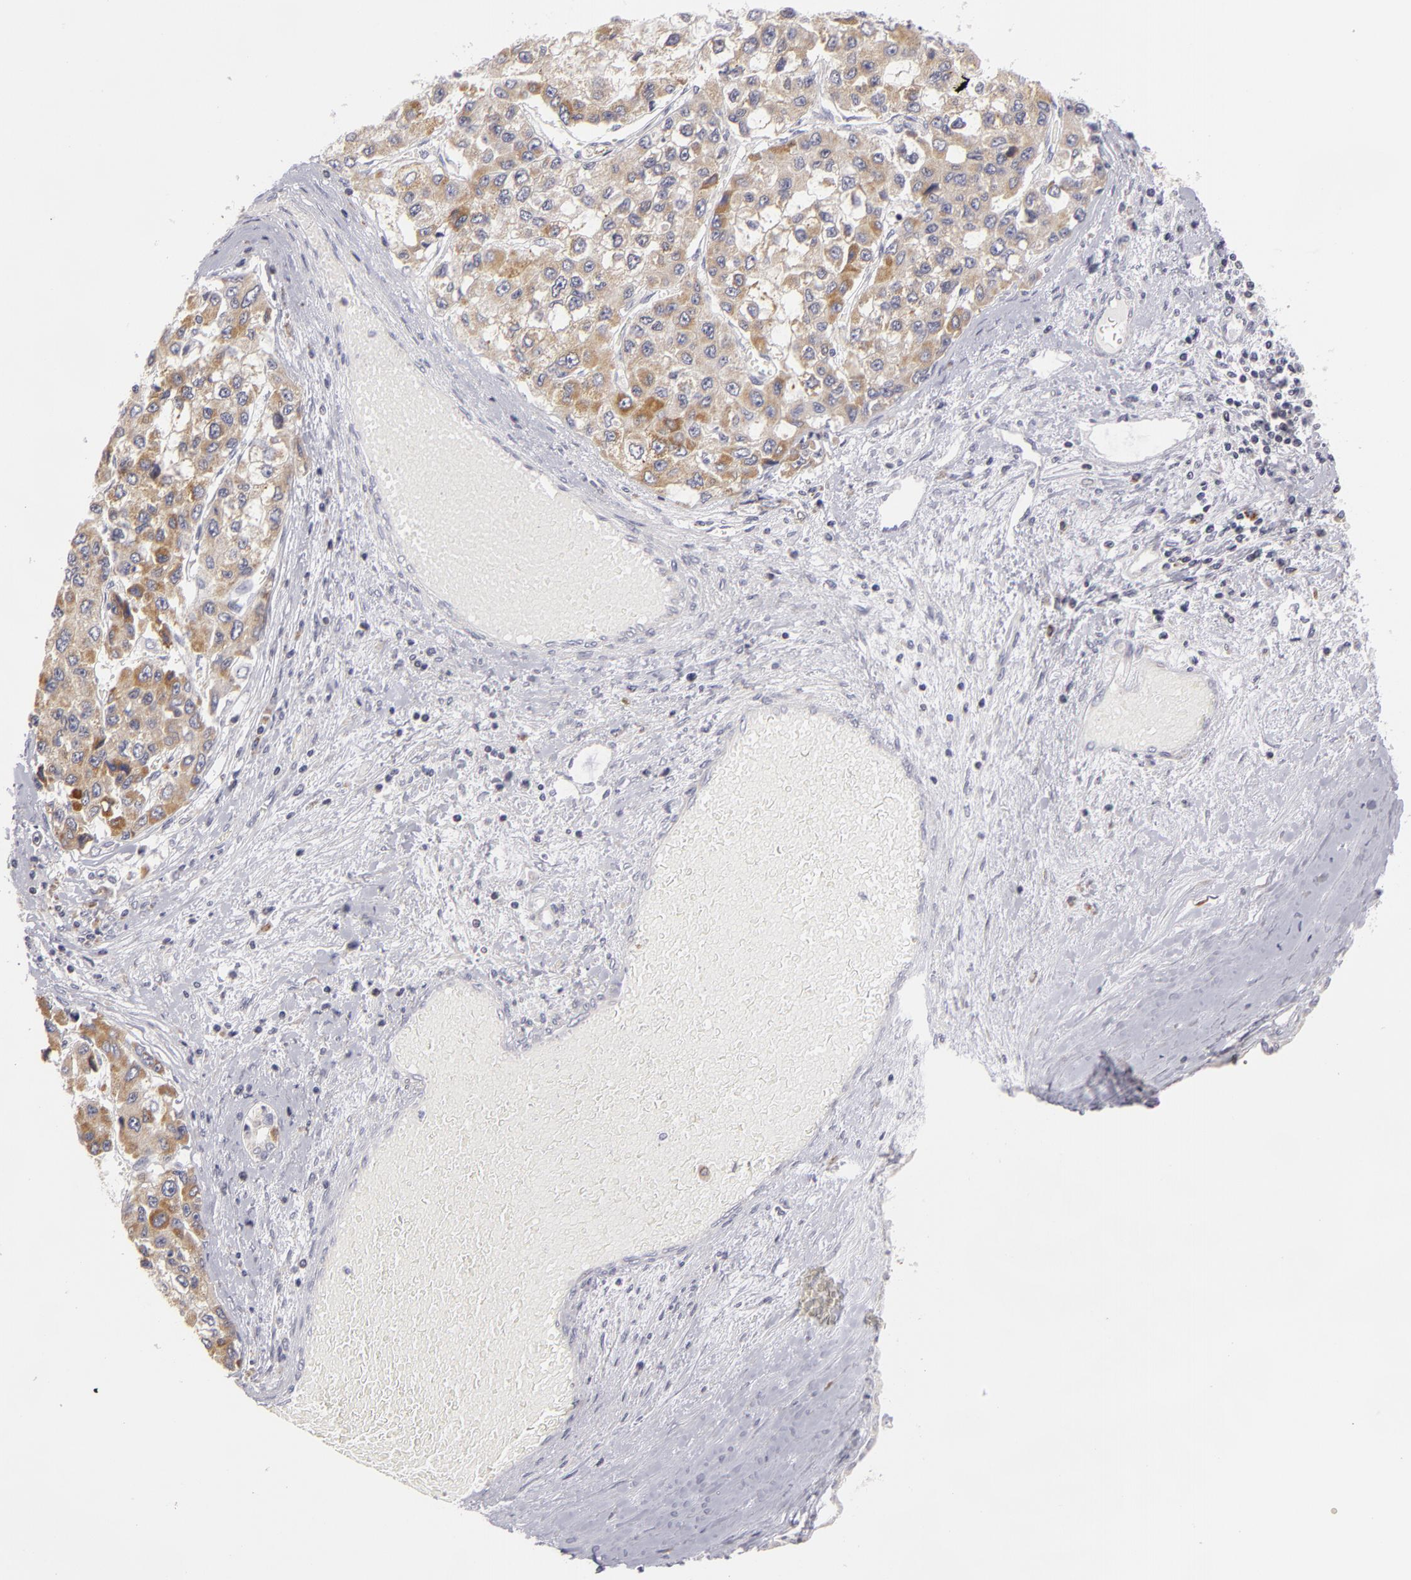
{"staining": {"intensity": "weak", "quantity": "25%-75%", "location": "cytoplasmic/membranous"}, "tissue": "liver cancer", "cell_type": "Tumor cells", "image_type": "cancer", "snomed": [{"axis": "morphology", "description": "Carcinoma, Hepatocellular, NOS"}, {"axis": "topography", "description": "Liver"}], "caption": "A low amount of weak cytoplasmic/membranous positivity is appreciated in about 25%-75% of tumor cells in hepatocellular carcinoma (liver) tissue.", "gene": "ATP2B3", "patient": {"sex": "female", "age": 66}}